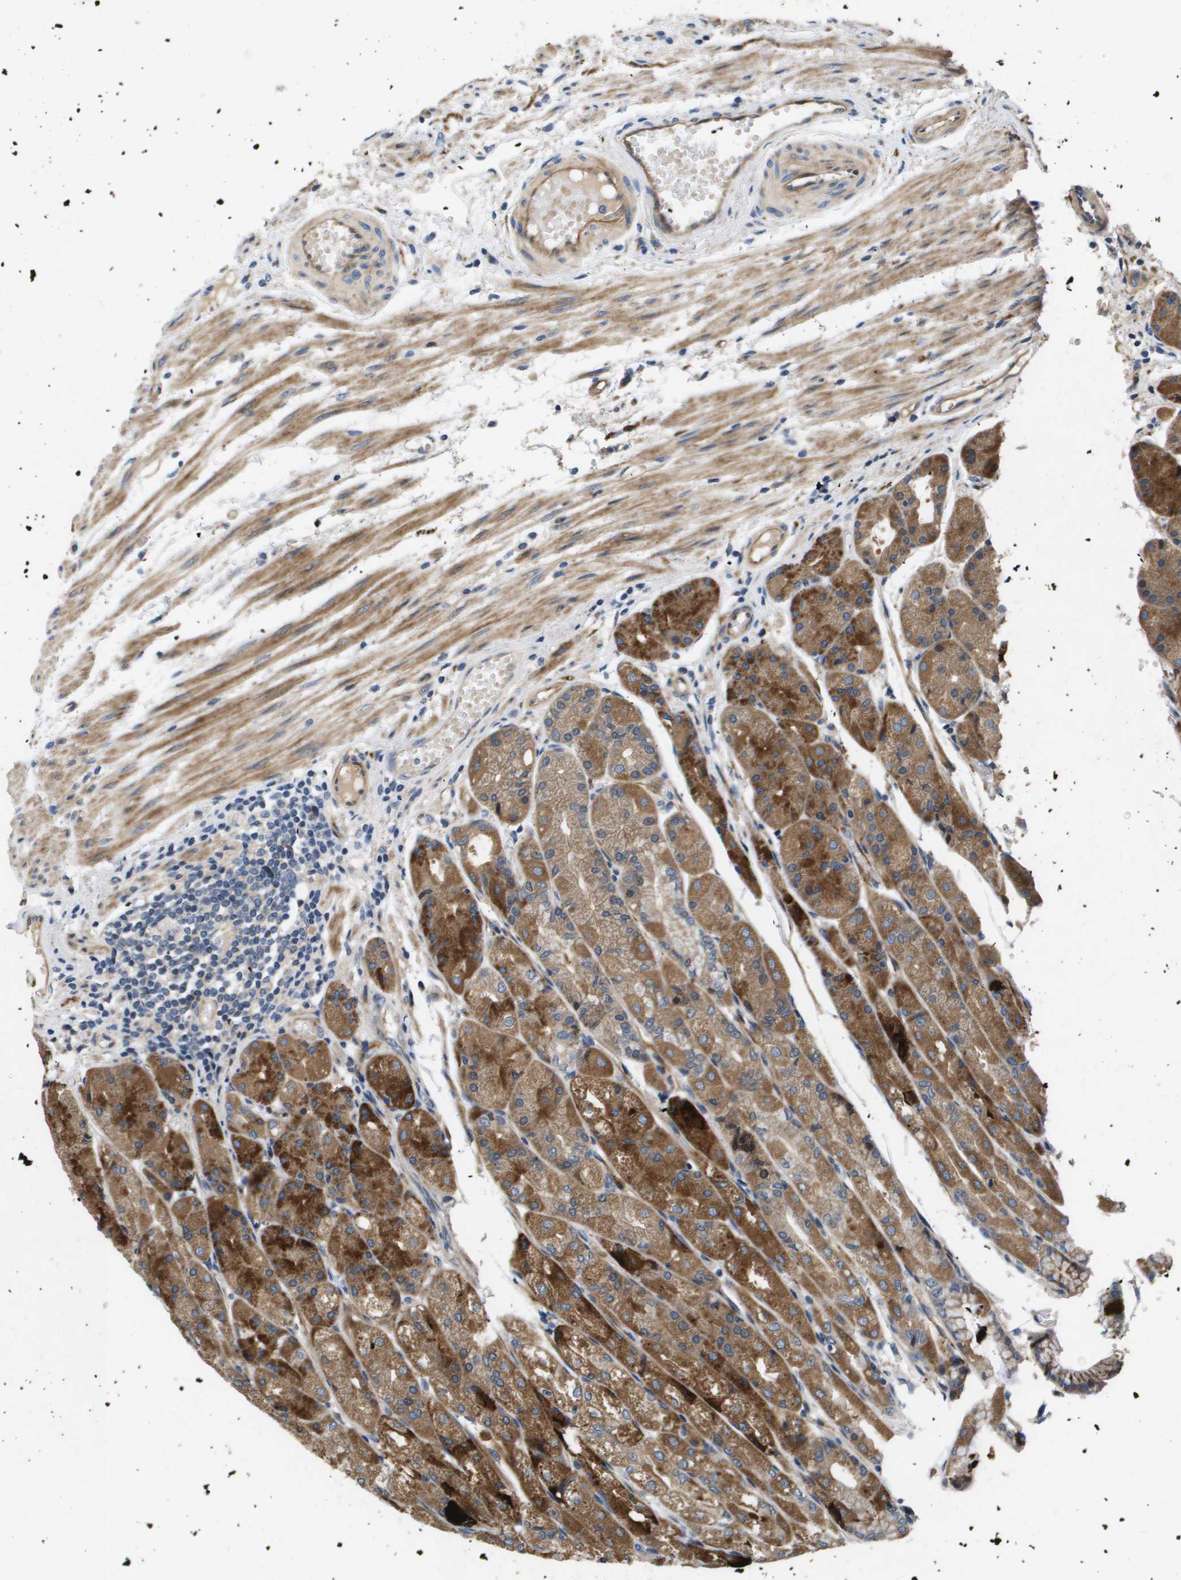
{"staining": {"intensity": "moderate", "quantity": ">75%", "location": "cytoplasmic/membranous"}, "tissue": "stomach", "cell_type": "Glandular cells", "image_type": "normal", "snomed": [{"axis": "morphology", "description": "Normal tissue, NOS"}, {"axis": "topography", "description": "Stomach, upper"}], "caption": "DAB (3,3'-diaminobenzidine) immunohistochemical staining of benign stomach reveals moderate cytoplasmic/membranous protein expression in about >75% of glandular cells.", "gene": "ENTPD2", "patient": {"sex": "male", "age": 72}}